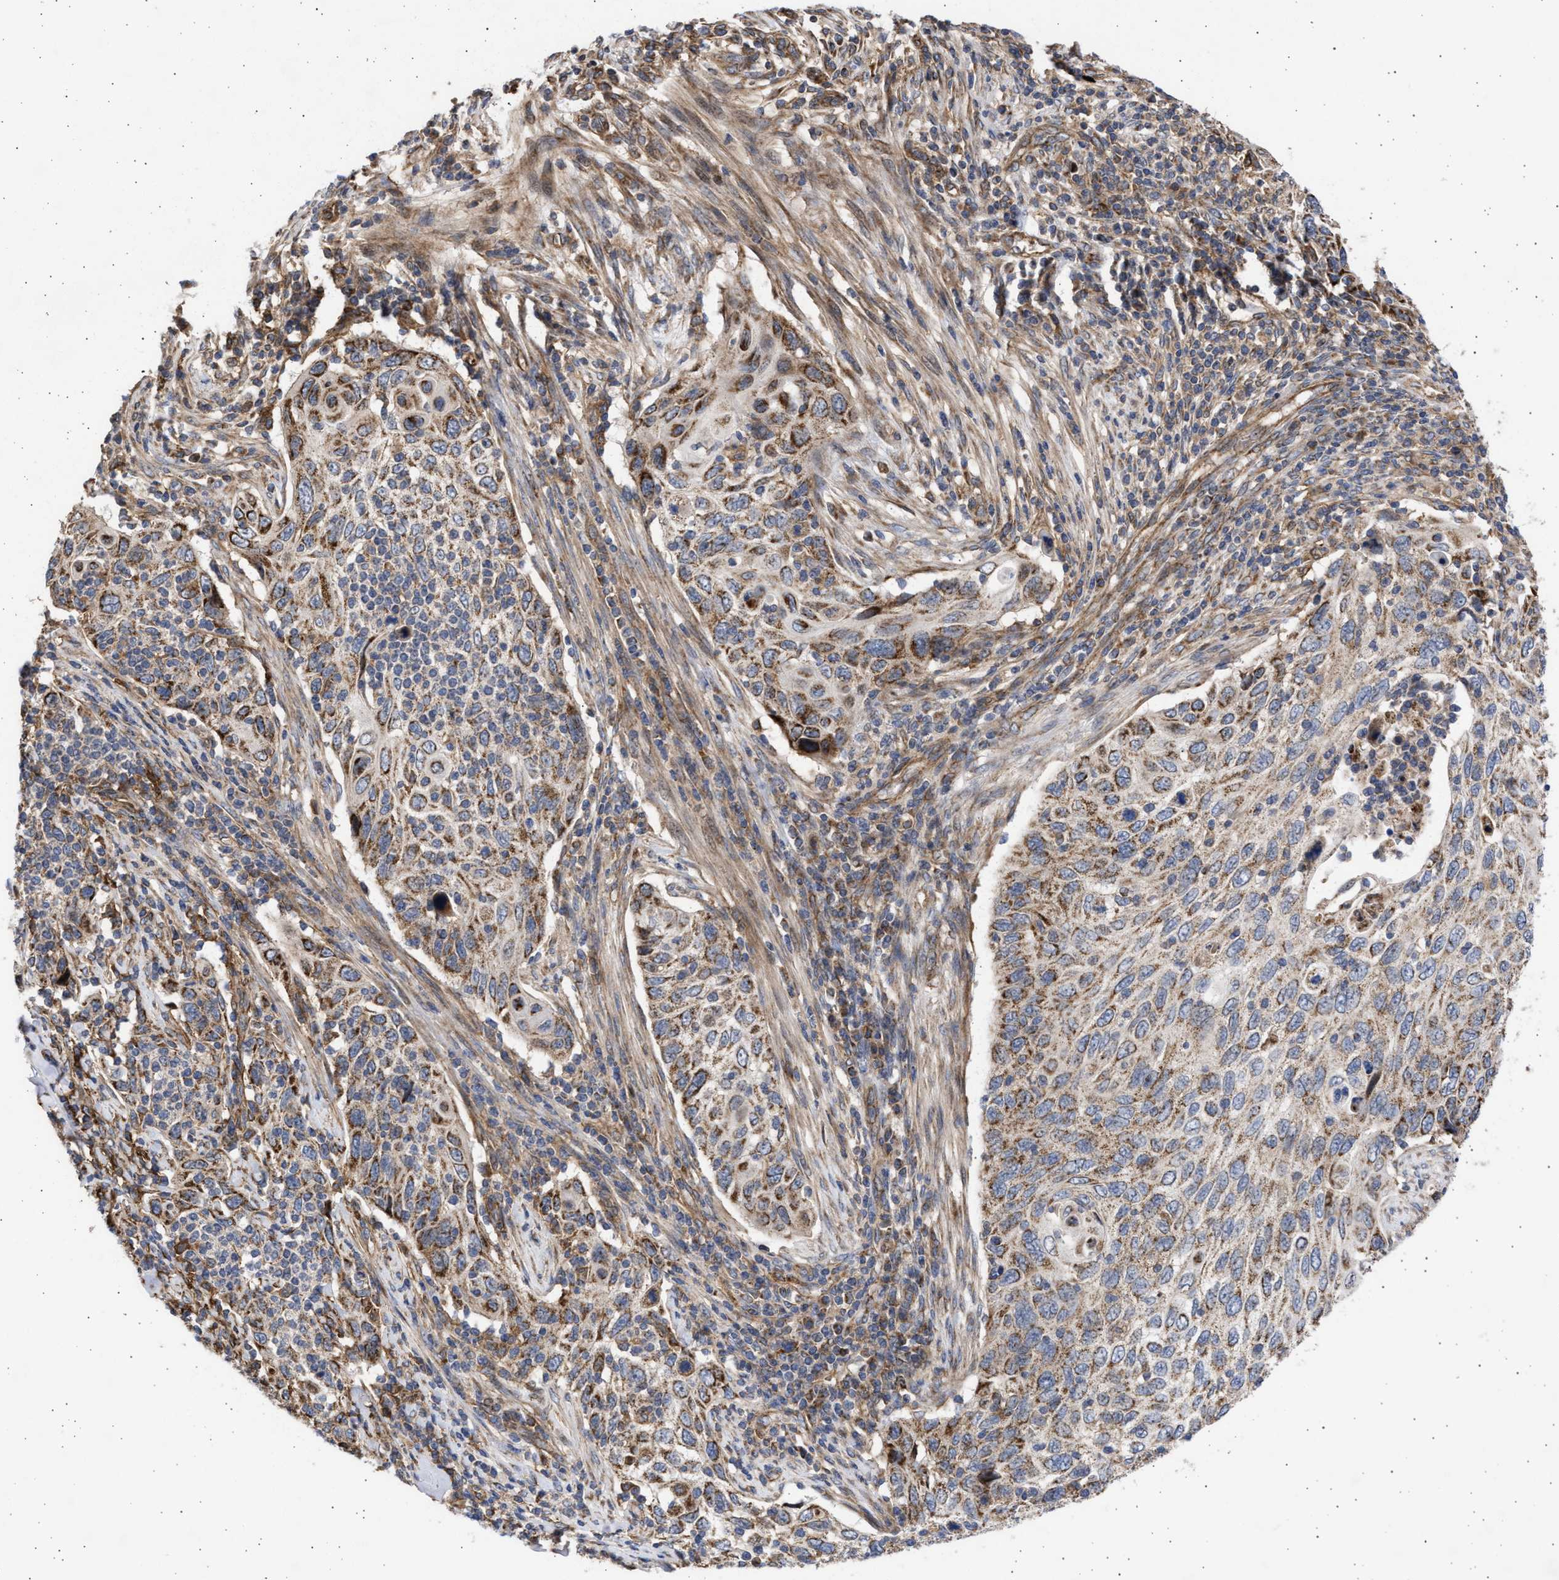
{"staining": {"intensity": "strong", "quantity": "25%-75%", "location": "cytoplasmic/membranous"}, "tissue": "cervical cancer", "cell_type": "Tumor cells", "image_type": "cancer", "snomed": [{"axis": "morphology", "description": "Squamous cell carcinoma, NOS"}, {"axis": "topography", "description": "Cervix"}], "caption": "Immunohistochemistry (DAB) staining of squamous cell carcinoma (cervical) demonstrates strong cytoplasmic/membranous protein staining in approximately 25%-75% of tumor cells. (Brightfield microscopy of DAB IHC at high magnification).", "gene": "TTC19", "patient": {"sex": "female", "age": 70}}